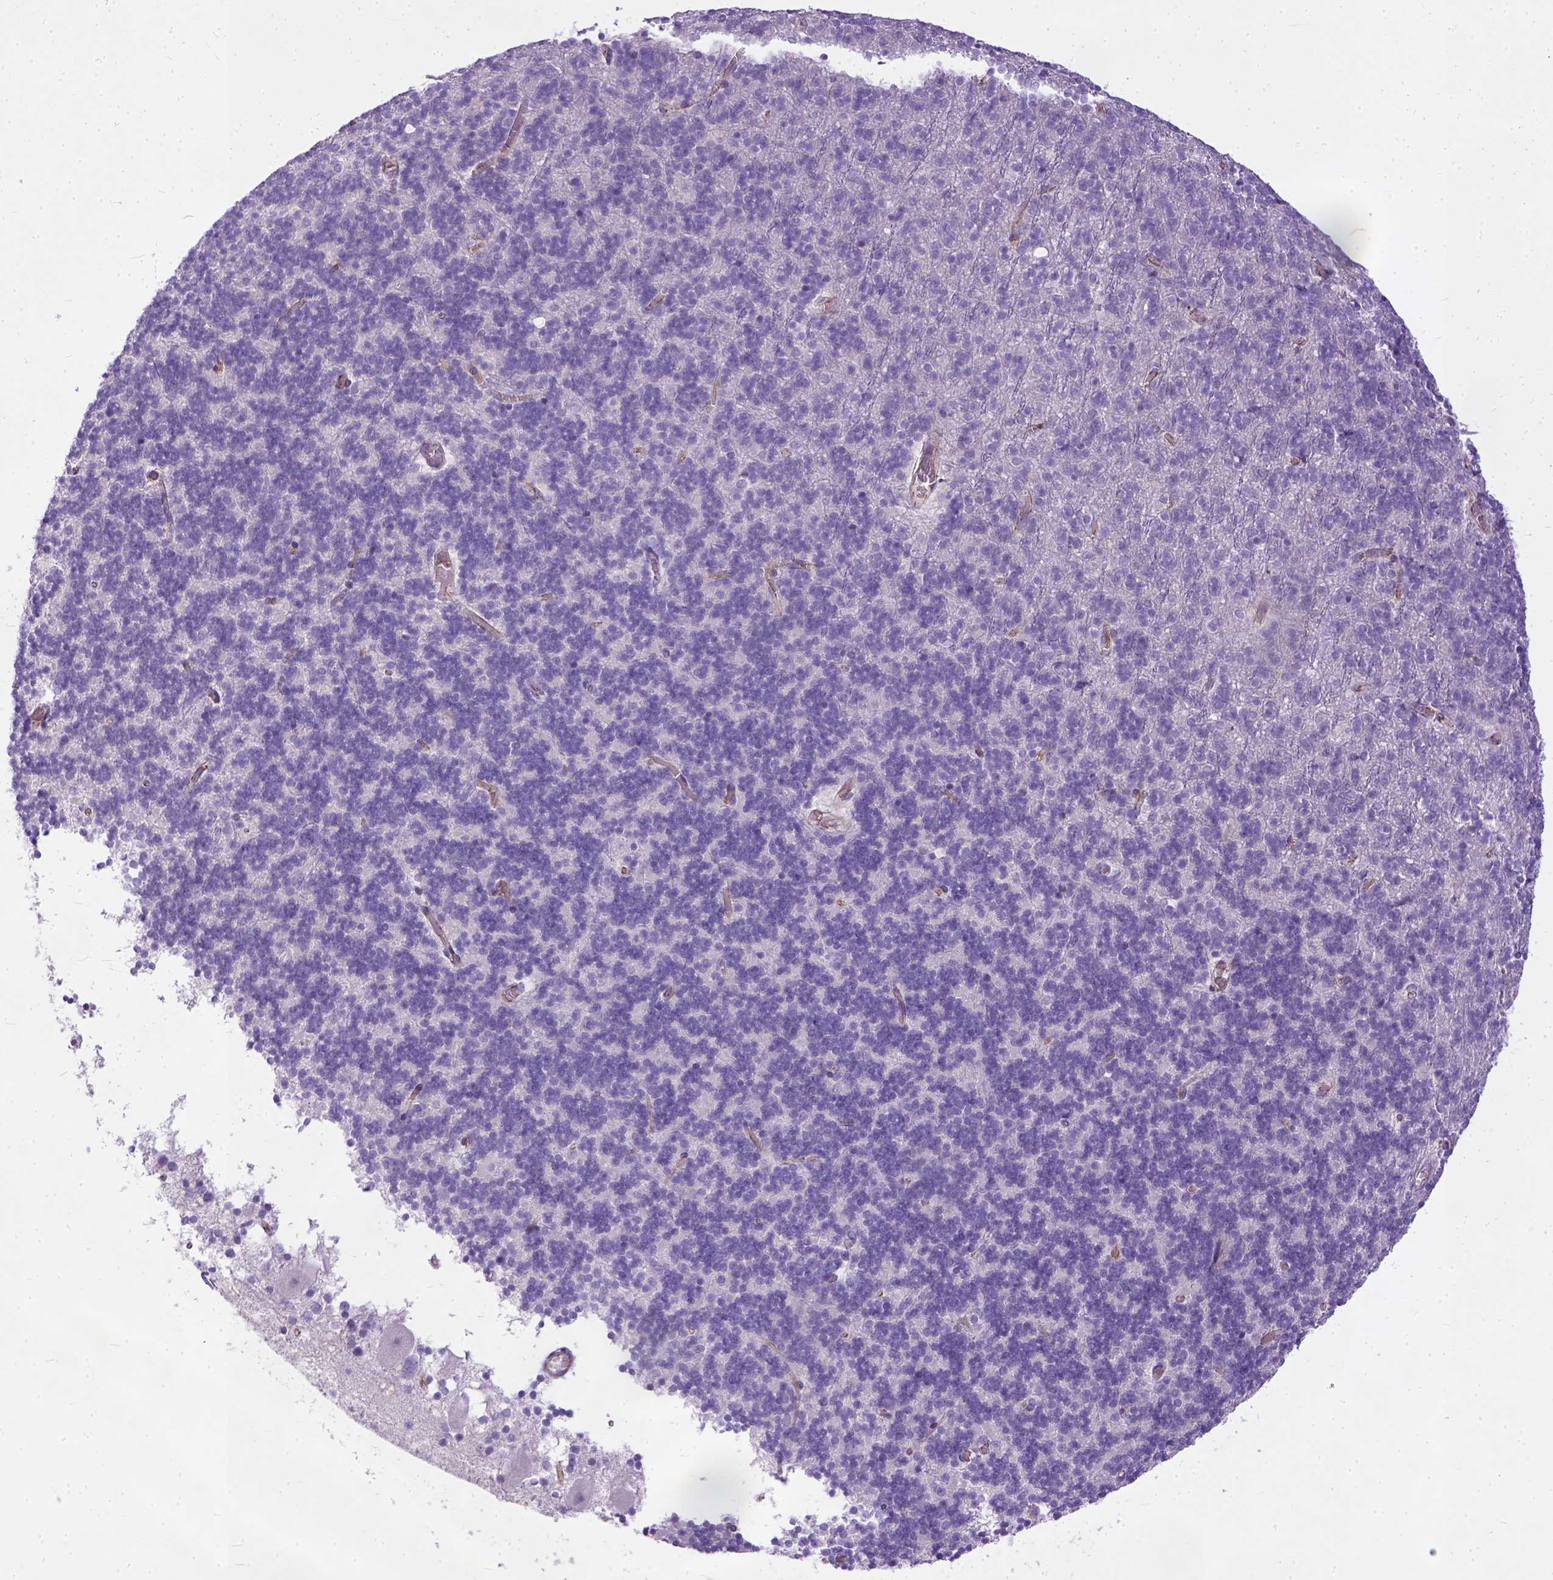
{"staining": {"intensity": "negative", "quantity": "none", "location": "none"}, "tissue": "cerebellum", "cell_type": "Cells in granular layer", "image_type": "normal", "snomed": [{"axis": "morphology", "description": "Normal tissue, NOS"}, {"axis": "topography", "description": "Cerebellum"}], "caption": "Immunohistochemistry micrograph of benign human cerebellum stained for a protein (brown), which demonstrates no positivity in cells in granular layer.", "gene": "ADGRF1", "patient": {"sex": "male", "age": 70}}